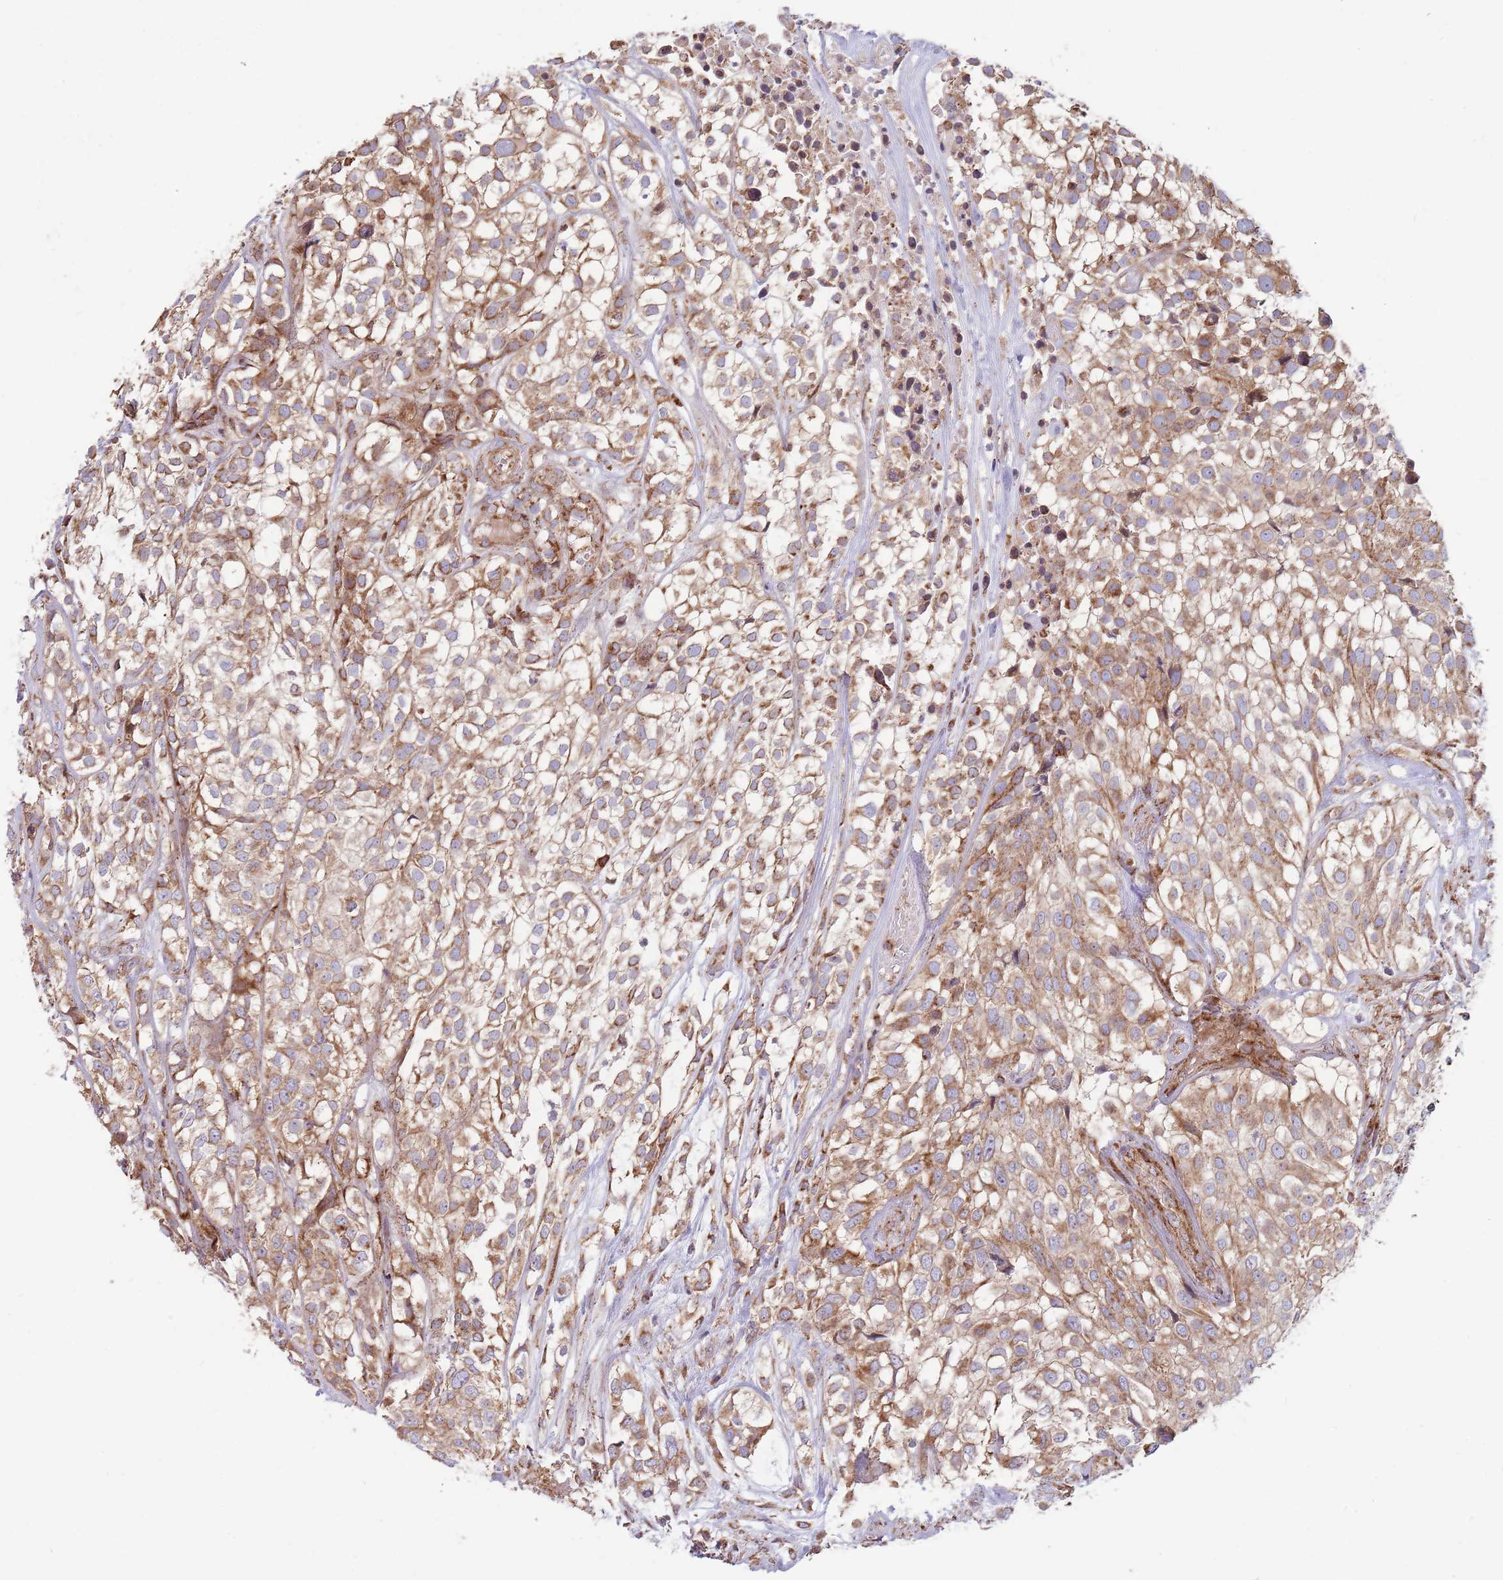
{"staining": {"intensity": "moderate", "quantity": ">75%", "location": "cytoplasmic/membranous"}, "tissue": "urothelial cancer", "cell_type": "Tumor cells", "image_type": "cancer", "snomed": [{"axis": "morphology", "description": "Urothelial carcinoma, High grade"}, {"axis": "topography", "description": "Urinary bladder"}], "caption": "Urothelial cancer tissue demonstrates moderate cytoplasmic/membranous expression in approximately >75% of tumor cells, visualized by immunohistochemistry.", "gene": "ATP5PD", "patient": {"sex": "male", "age": 56}}